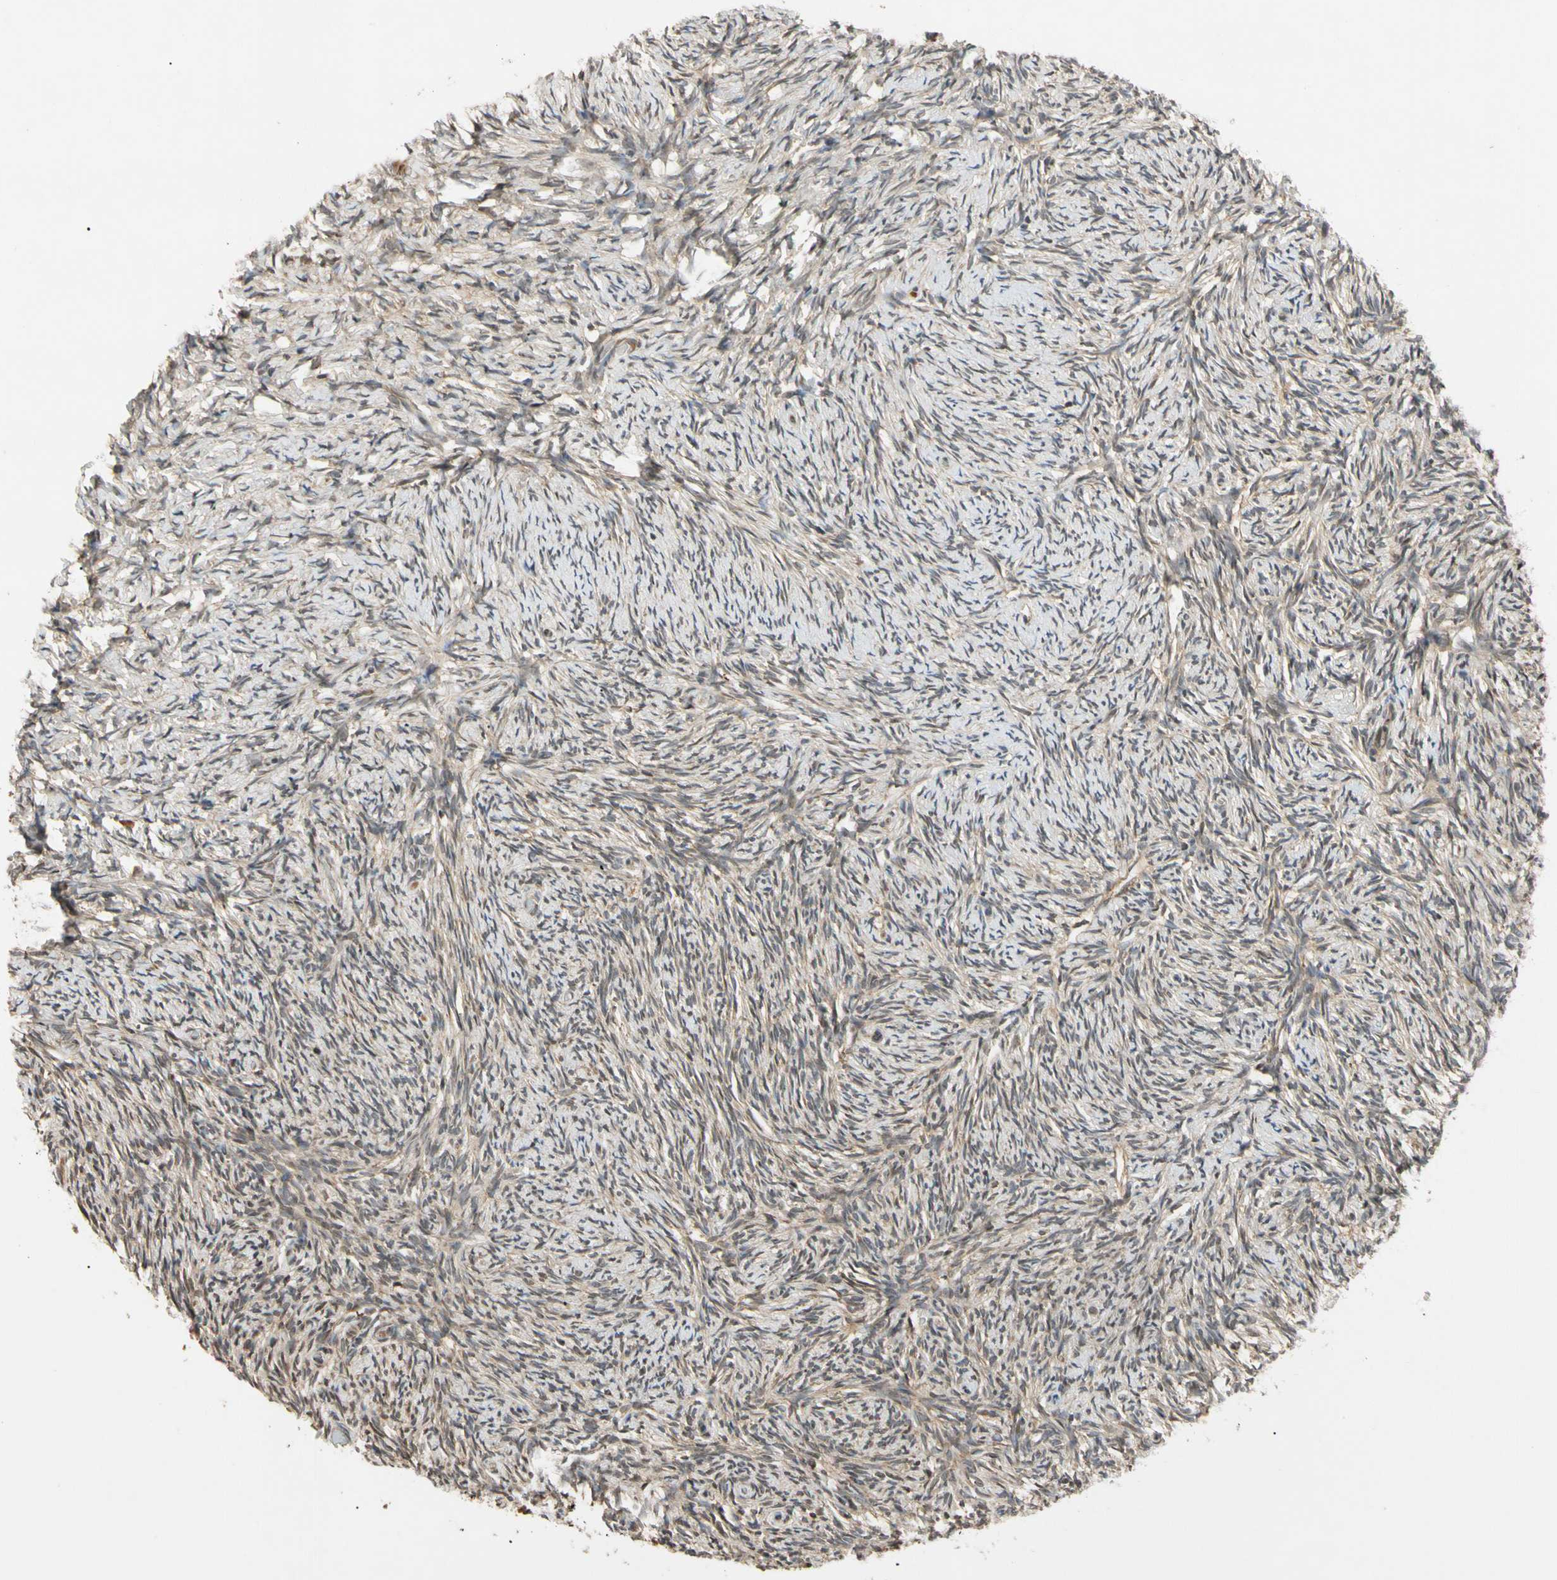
{"staining": {"intensity": "weak", "quantity": "25%-75%", "location": "cytoplasmic/membranous,nuclear"}, "tissue": "ovary", "cell_type": "Ovarian stroma cells", "image_type": "normal", "snomed": [{"axis": "morphology", "description": "Normal tissue, NOS"}, {"axis": "topography", "description": "Ovary"}], "caption": "Brown immunohistochemical staining in benign human ovary shows weak cytoplasmic/membranous,nuclear staining in about 25%-75% of ovarian stroma cells.", "gene": "MRPS22", "patient": {"sex": "female", "age": 60}}